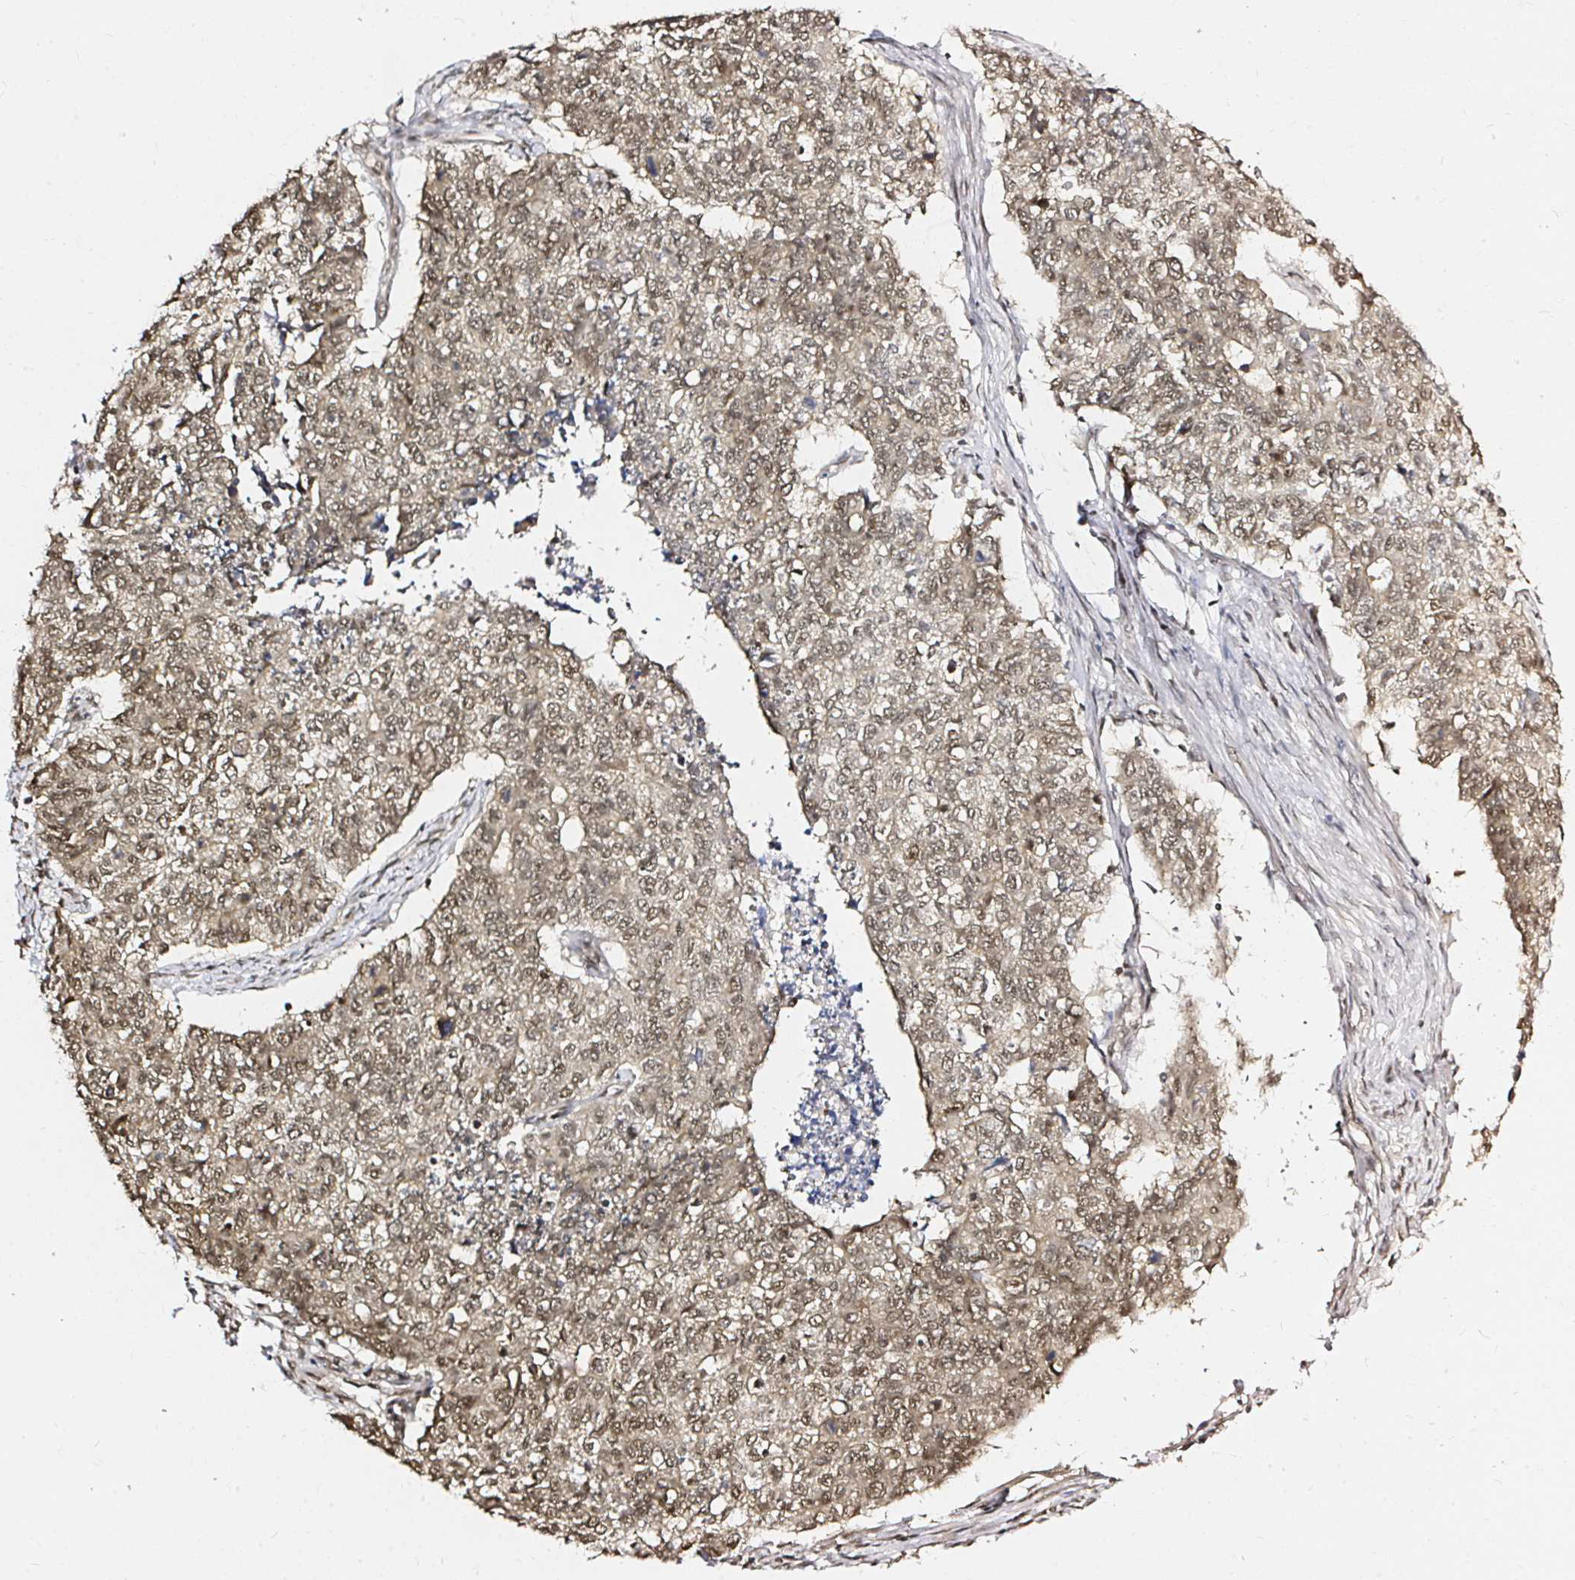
{"staining": {"intensity": "moderate", "quantity": ">75%", "location": "cytoplasmic/membranous,nuclear"}, "tissue": "cervical cancer", "cell_type": "Tumor cells", "image_type": "cancer", "snomed": [{"axis": "morphology", "description": "Adenocarcinoma, NOS"}, {"axis": "topography", "description": "Cervix"}], "caption": "Tumor cells demonstrate moderate cytoplasmic/membranous and nuclear expression in about >75% of cells in cervical adenocarcinoma. The staining was performed using DAB (3,3'-diaminobenzidine), with brown indicating positive protein expression. Nuclei are stained blue with hematoxylin.", "gene": "SNRPC", "patient": {"sex": "female", "age": 63}}